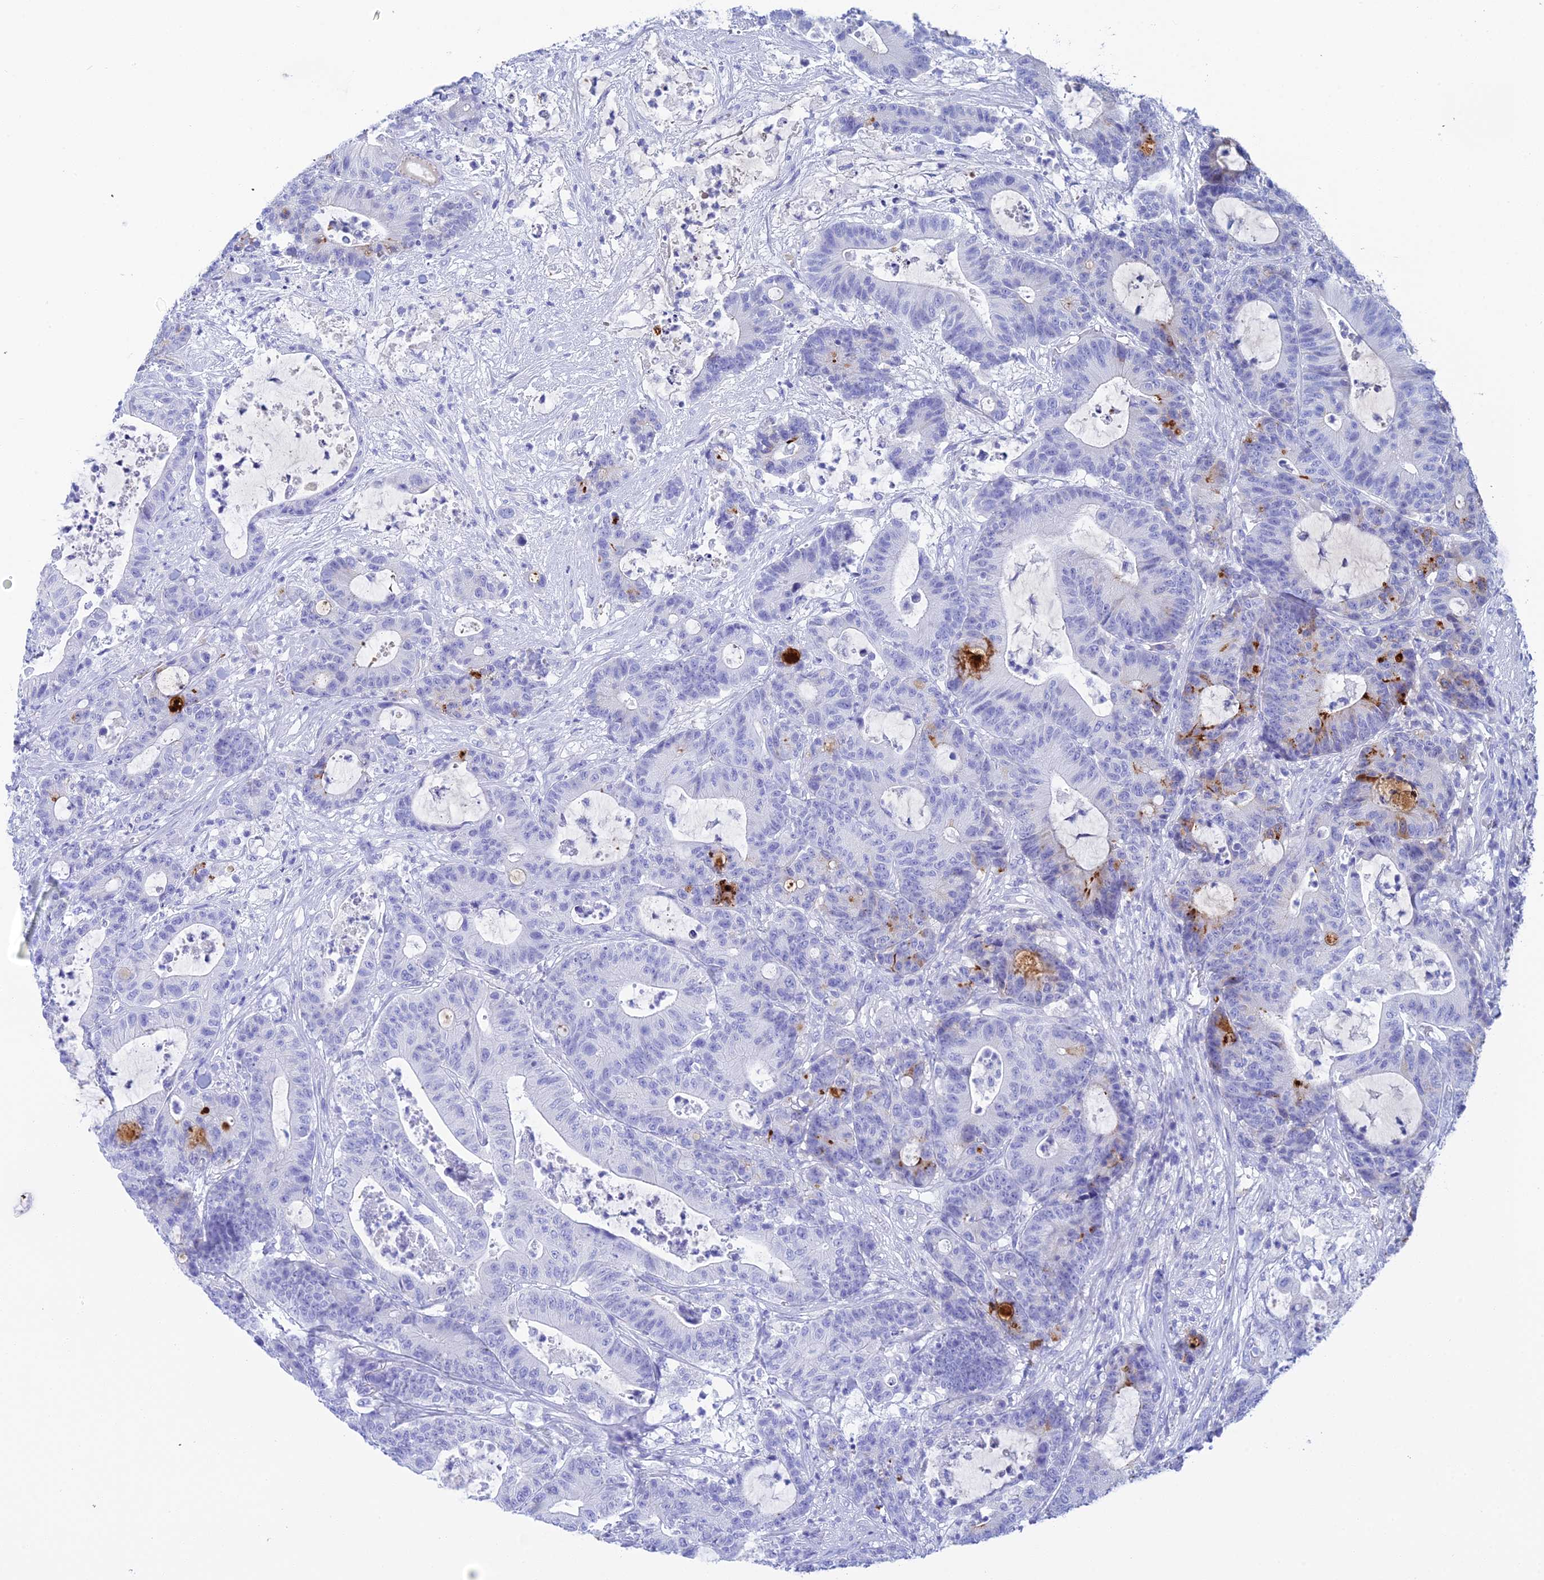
{"staining": {"intensity": "strong", "quantity": "<25%", "location": "cytoplasmic/membranous"}, "tissue": "colorectal cancer", "cell_type": "Tumor cells", "image_type": "cancer", "snomed": [{"axis": "morphology", "description": "Adenocarcinoma, NOS"}, {"axis": "topography", "description": "Colon"}], "caption": "Colorectal cancer (adenocarcinoma) tissue displays strong cytoplasmic/membranous expression in about <25% of tumor cells The staining is performed using DAB brown chromogen to label protein expression. The nuclei are counter-stained blue using hematoxylin.", "gene": "REG1A", "patient": {"sex": "female", "age": 84}}